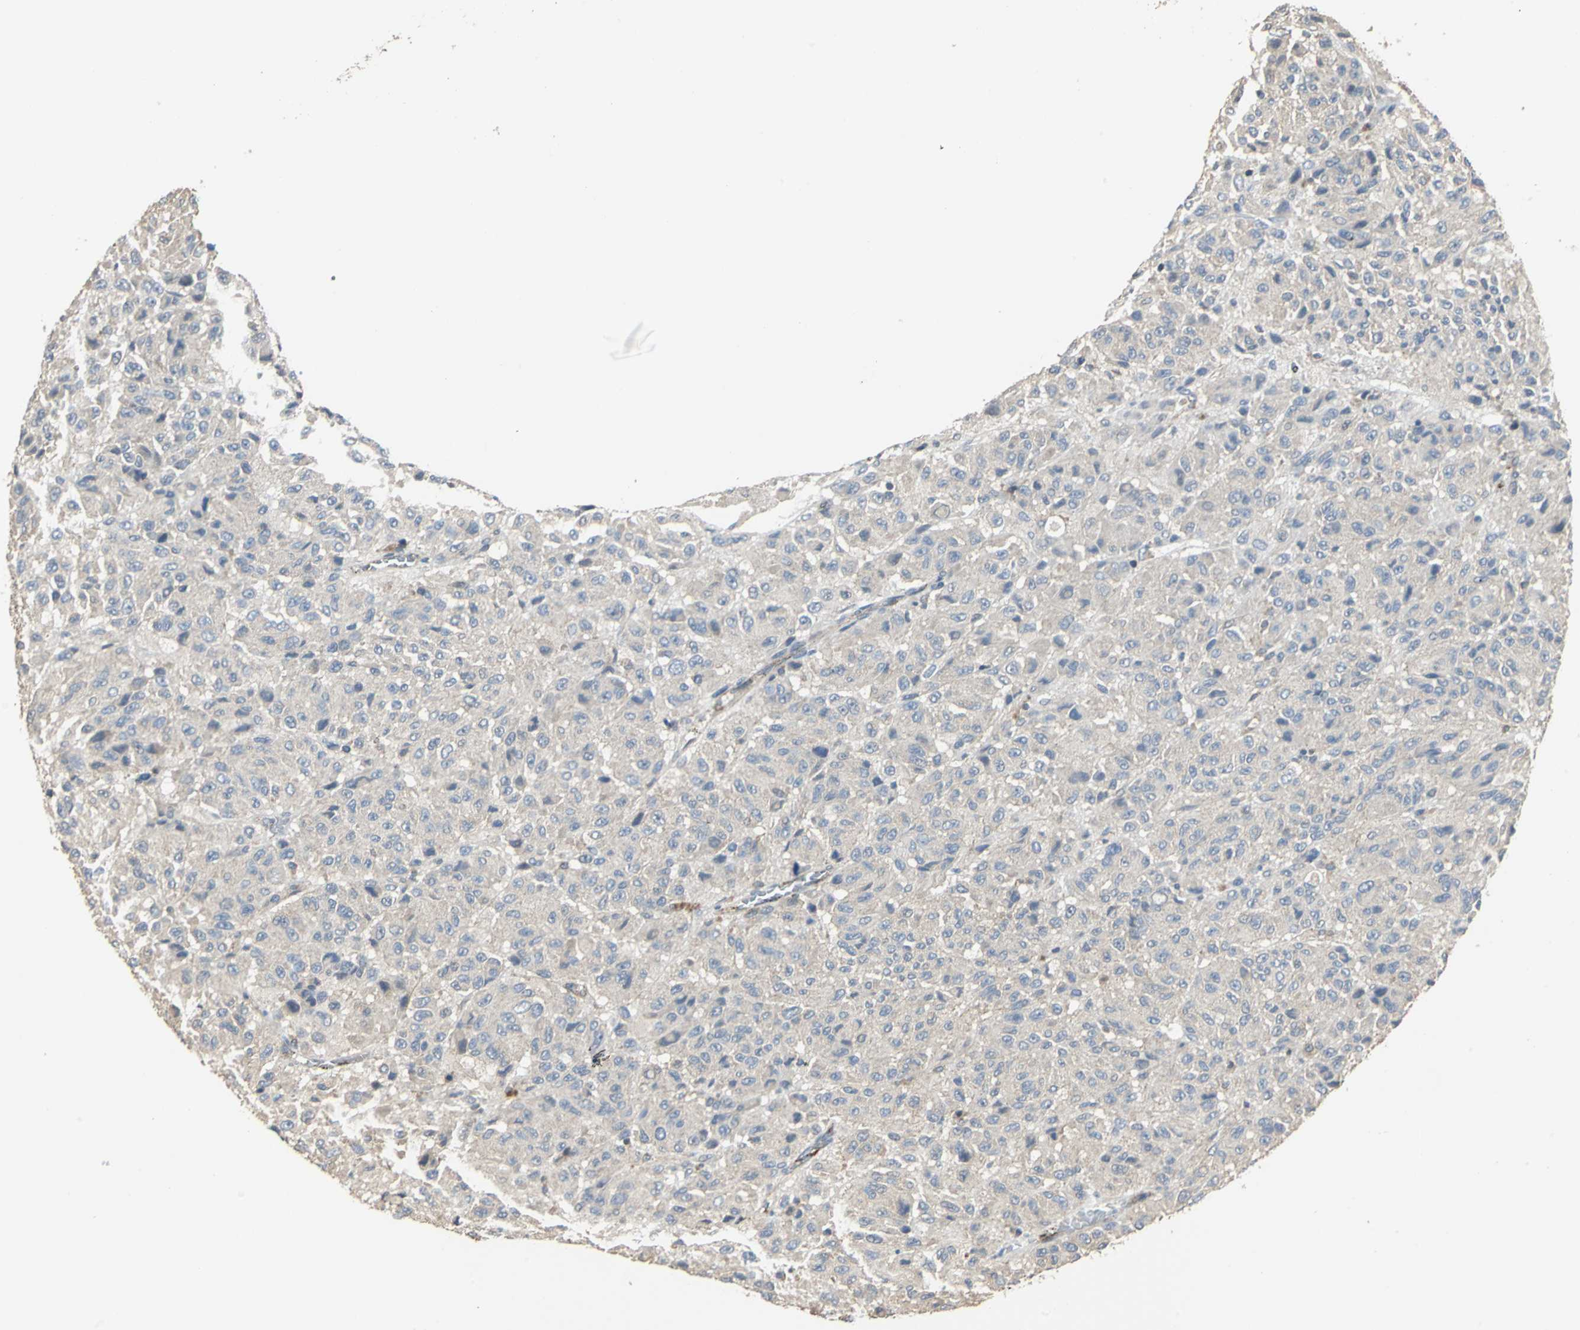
{"staining": {"intensity": "negative", "quantity": "none", "location": "none"}, "tissue": "melanoma", "cell_type": "Tumor cells", "image_type": "cancer", "snomed": [{"axis": "morphology", "description": "Malignant melanoma, Metastatic site"}, {"axis": "topography", "description": "Lung"}], "caption": "The immunohistochemistry (IHC) micrograph has no significant expression in tumor cells of melanoma tissue.", "gene": "RAPGEF1", "patient": {"sex": "male", "age": 64}}